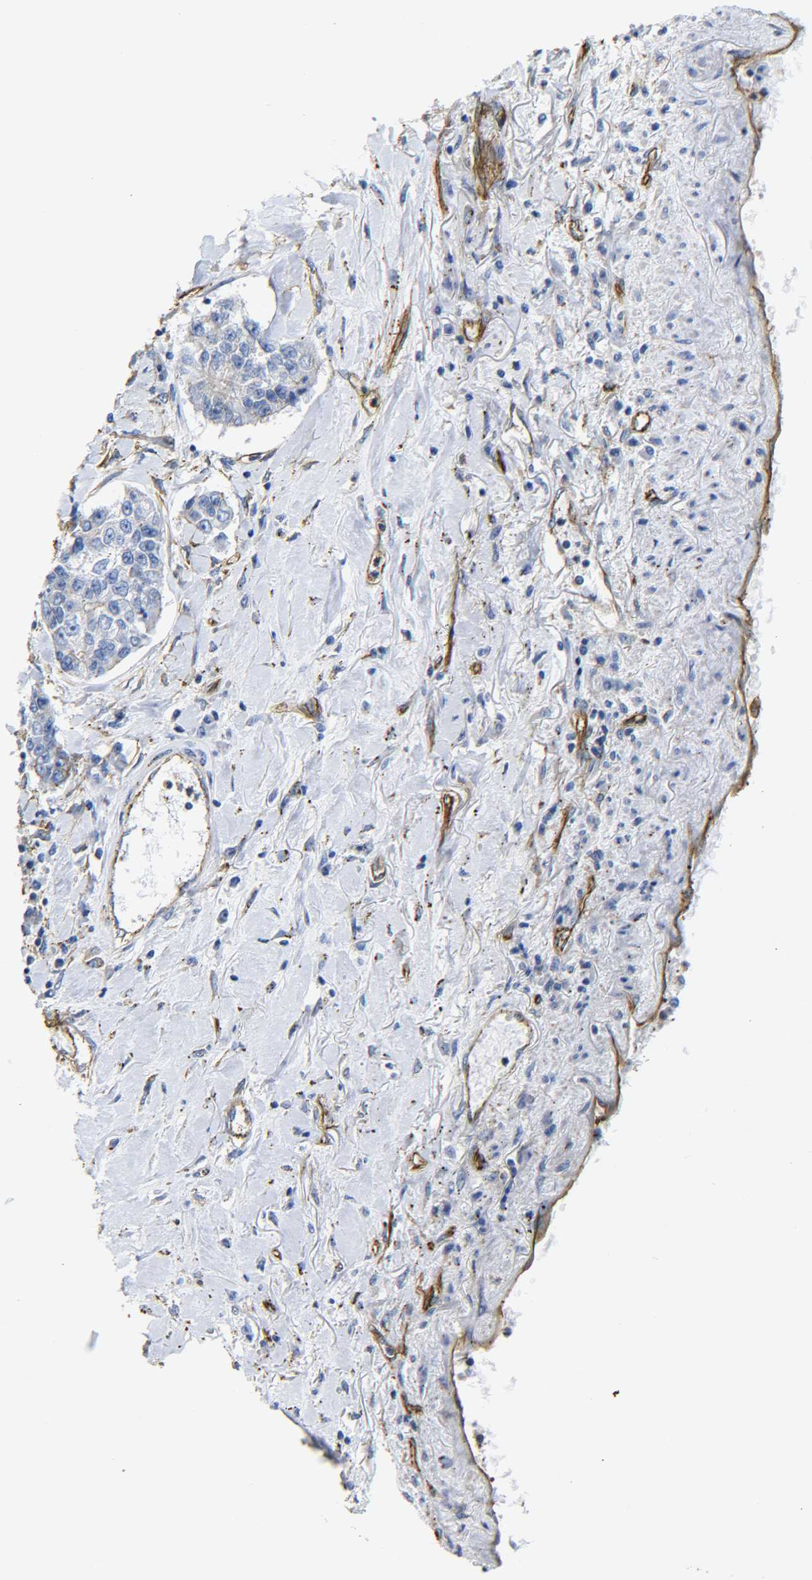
{"staining": {"intensity": "negative", "quantity": "none", "location": "none"}, "tissue": "lung cancer", "cell_type": "Tumor cells", "image_type": "cancer", "snomed": [{"axis": "morphology", "description": "Adenocarcinoma, NOS"}, {"axis": "topography", "description": "Lung"}], "caption": "Photomicrograph shows no protein staining in tumor cells of lung cancer (adenocarcinoma) tissue.", "gene": "SPTBN1", "patient": {"sex": "male", "age": 49}}